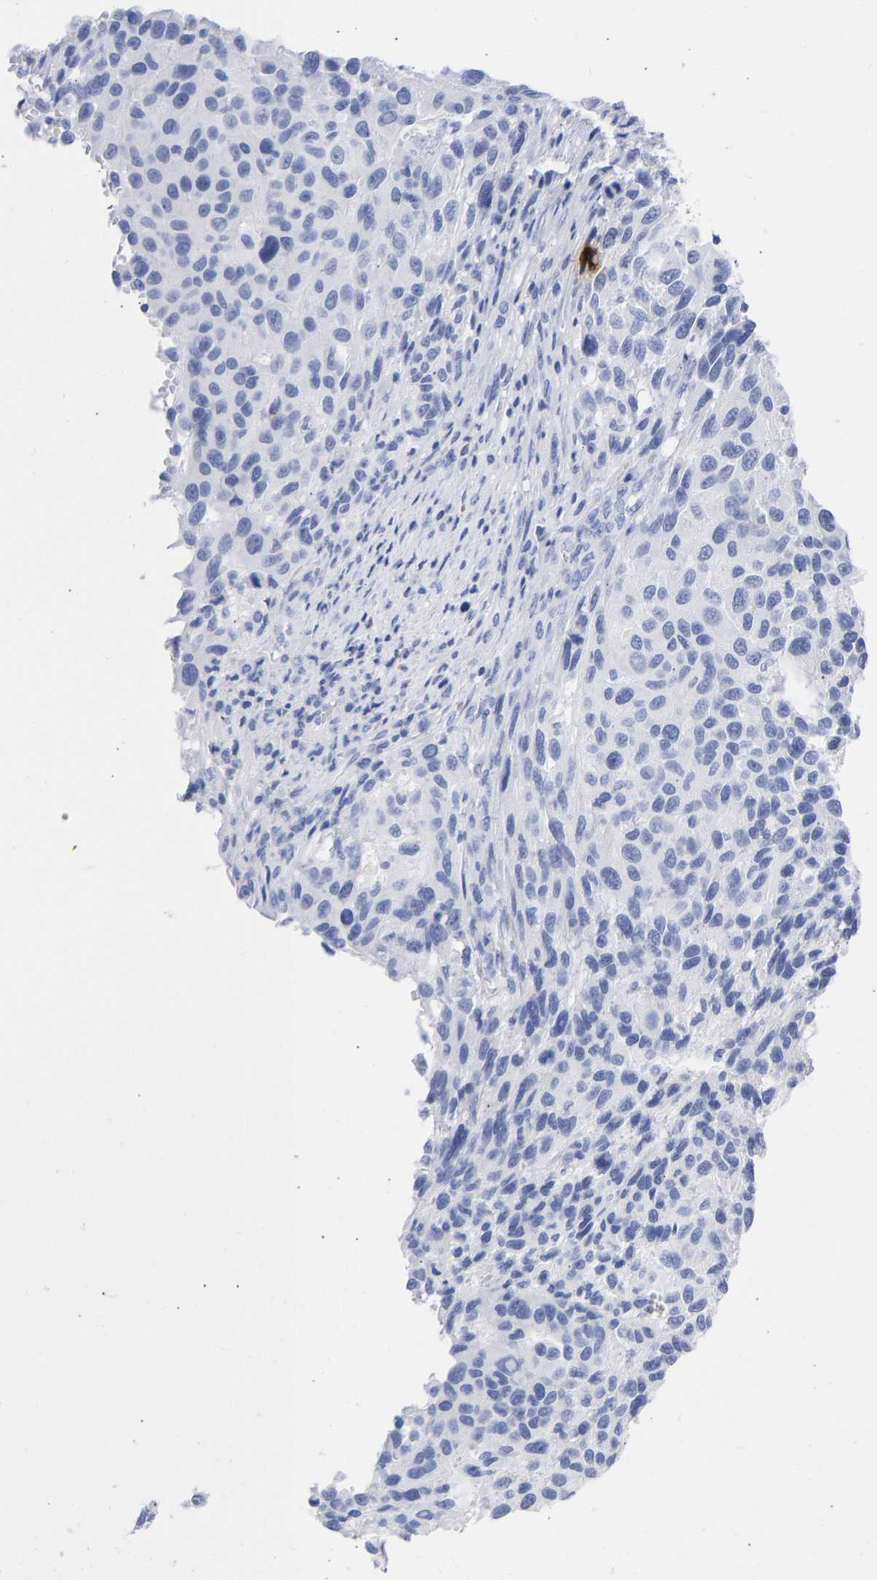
{"staining": {"intensity": "negative", "quantity": "none", "location": "none"}, "tissue": "melanoma", "cell_type": "Tumor cells", "image_type": "cancer", "snomed": [{"axis": "morphology", "description": "Malignant melanoma, Metastatic site"}, {"axis": "topography", "description": "Lymph node"}], "caption": "Immunohistochemistry (IHC) micrograph of neoplastic tissue: human malignant melanoma (metastatic site) stained with DAB (3,3'-diaminobenzidine) shows no significant protein positivity in tumor cells.", "gene": "KRT1", "patient": {"sex": "male", "age": 61}}